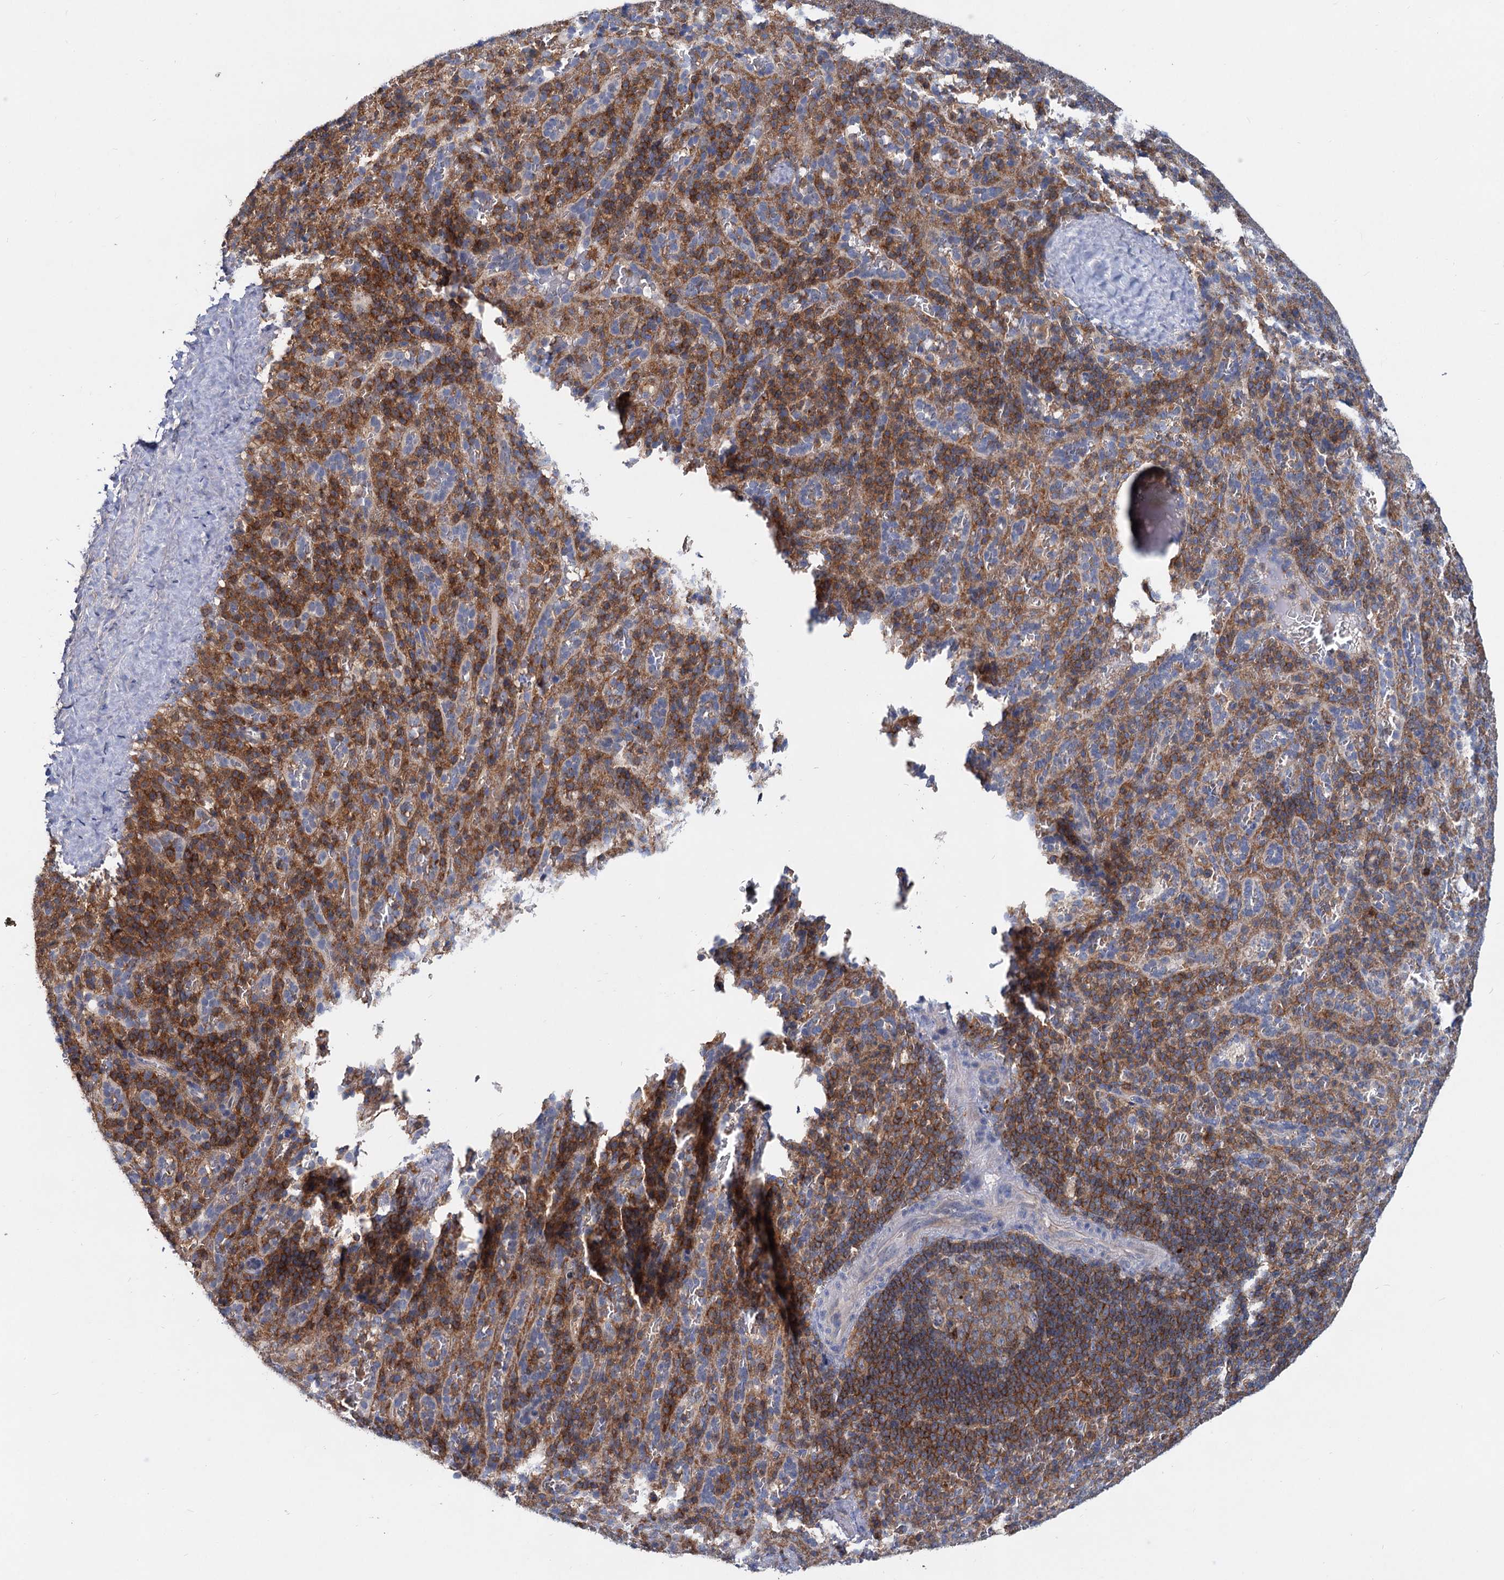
{"staining": {"intensity": "strong", "quantity": "25%-75%", "location": "cytoplasmic/membranous"}, "tissue": "spleen", "cell_type": "Cells in red pulp", "image_type": "normal", "snomed": [{"axis": "morphology", "description": "Normal tissue, NOS"}, {"axis": "topography", "description": "Spleen"}], "caption": "Cells in red pulp show high levels of strong cytoplasmic/membranous positivity in about 25%-75% of cells in benign spleen. The staining is performed using DAB brown chromogen to label protein expression. The nuclei are counter-stained blue using hematoxylin.", "gene": "LRCH4", "patient": {"sex": "female", "age": 21}}